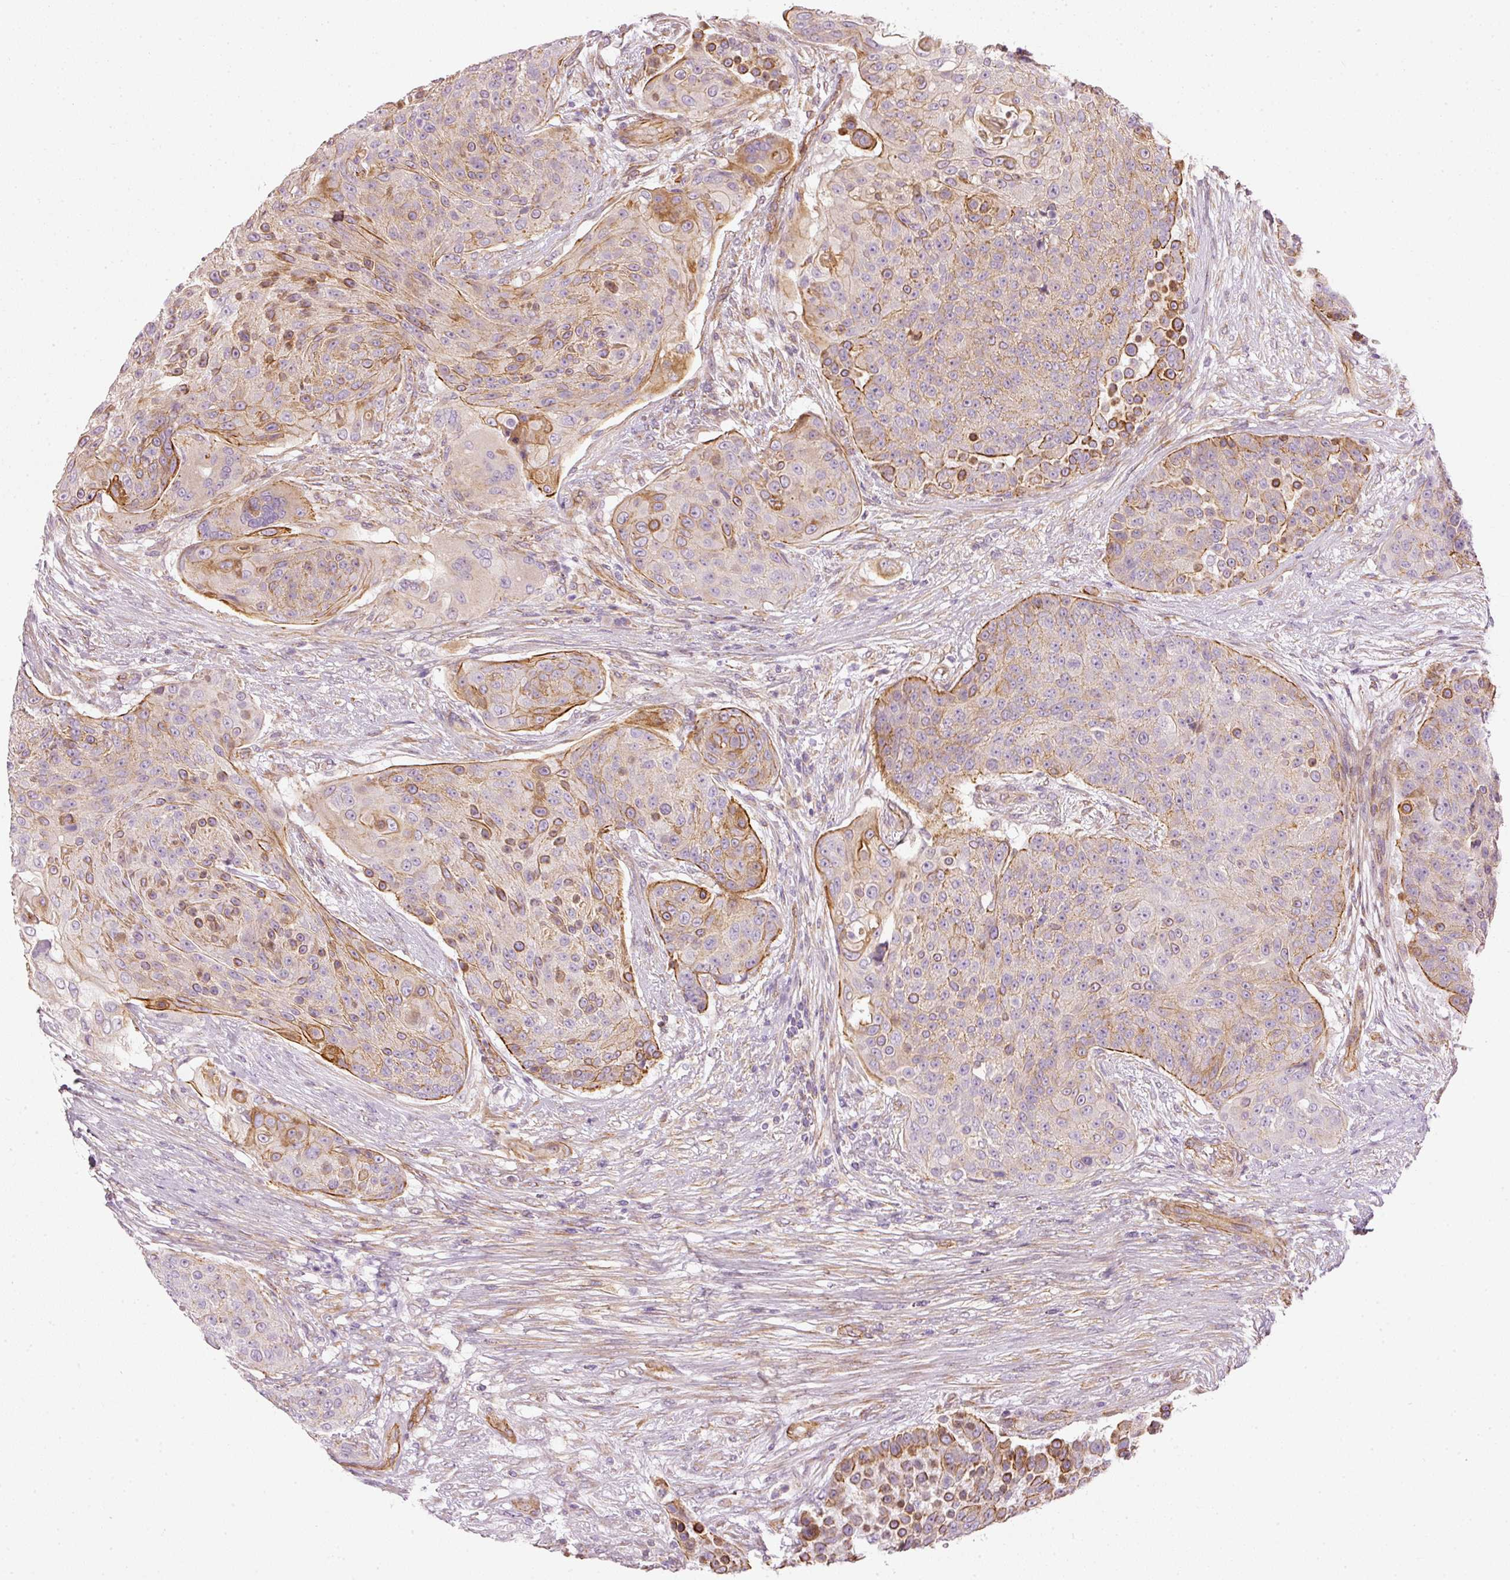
{"staining": {"intensity": "strong", "quantity": "25%-75%", "location": "cytoplasmic/membranous"}, "tissue": "urothelial cancer", "cell_type": "Tumor cells", "image_type": "cancer", "snomed": [{"axis": "morphology", "description": "Urothelial carcinoma, High grade"}, {"axis": "topography", "description": "Urinary bladder"}], "caption": "Immunohistochemical staining of urothelial carcinoma (high-grade) demonstrates strong cytoplasmic/membranous protein staining in approximately 25%-75% of tumor cells.", "gene": "OSR2", "patient": {"sex": "female", "age": 63}}